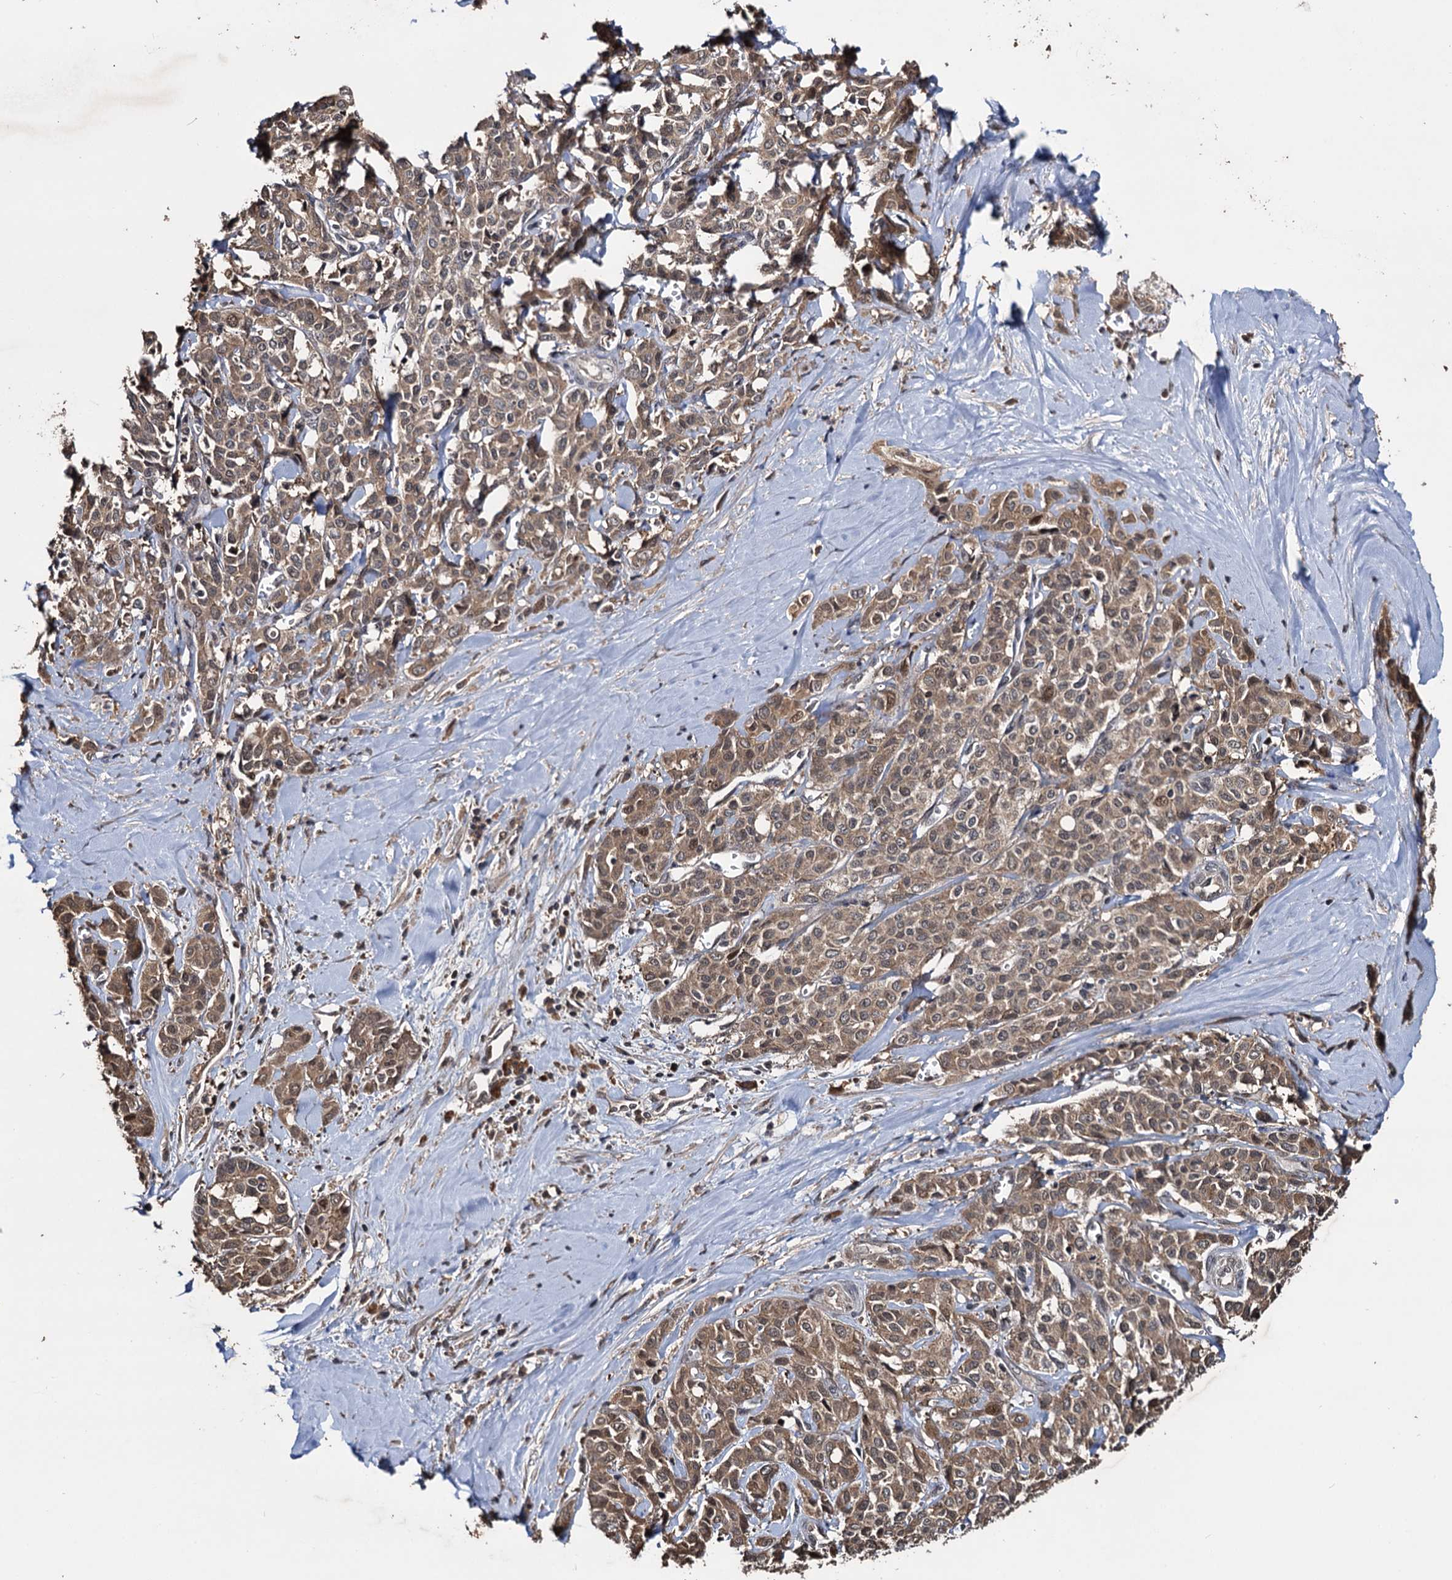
{"staining": {"intensity": "moderate", "quantity": ">75%", "location": "cytoplasmic/membranous,nuclear"}, "tissue": "liver cancer", "cell_type": "Tumor cells", "image_type": "cancer", "snomed": [{"axis": "morphology", "description": "Cholangiocarcinoma"}, {"axis": "topography", "description": "Liver"}], "caption": "Liver cholangiocarcinoma stained with DAB (3,3'-diaminobenzidine) immunohistochemistry (IHC) displays medium levels of moderate cytoplasmic/membranous and nuclear positivity in approximately >75% of tumor cells.", "gene": "SLC46A3", "patient": {"sex": "female", "age": 77}}